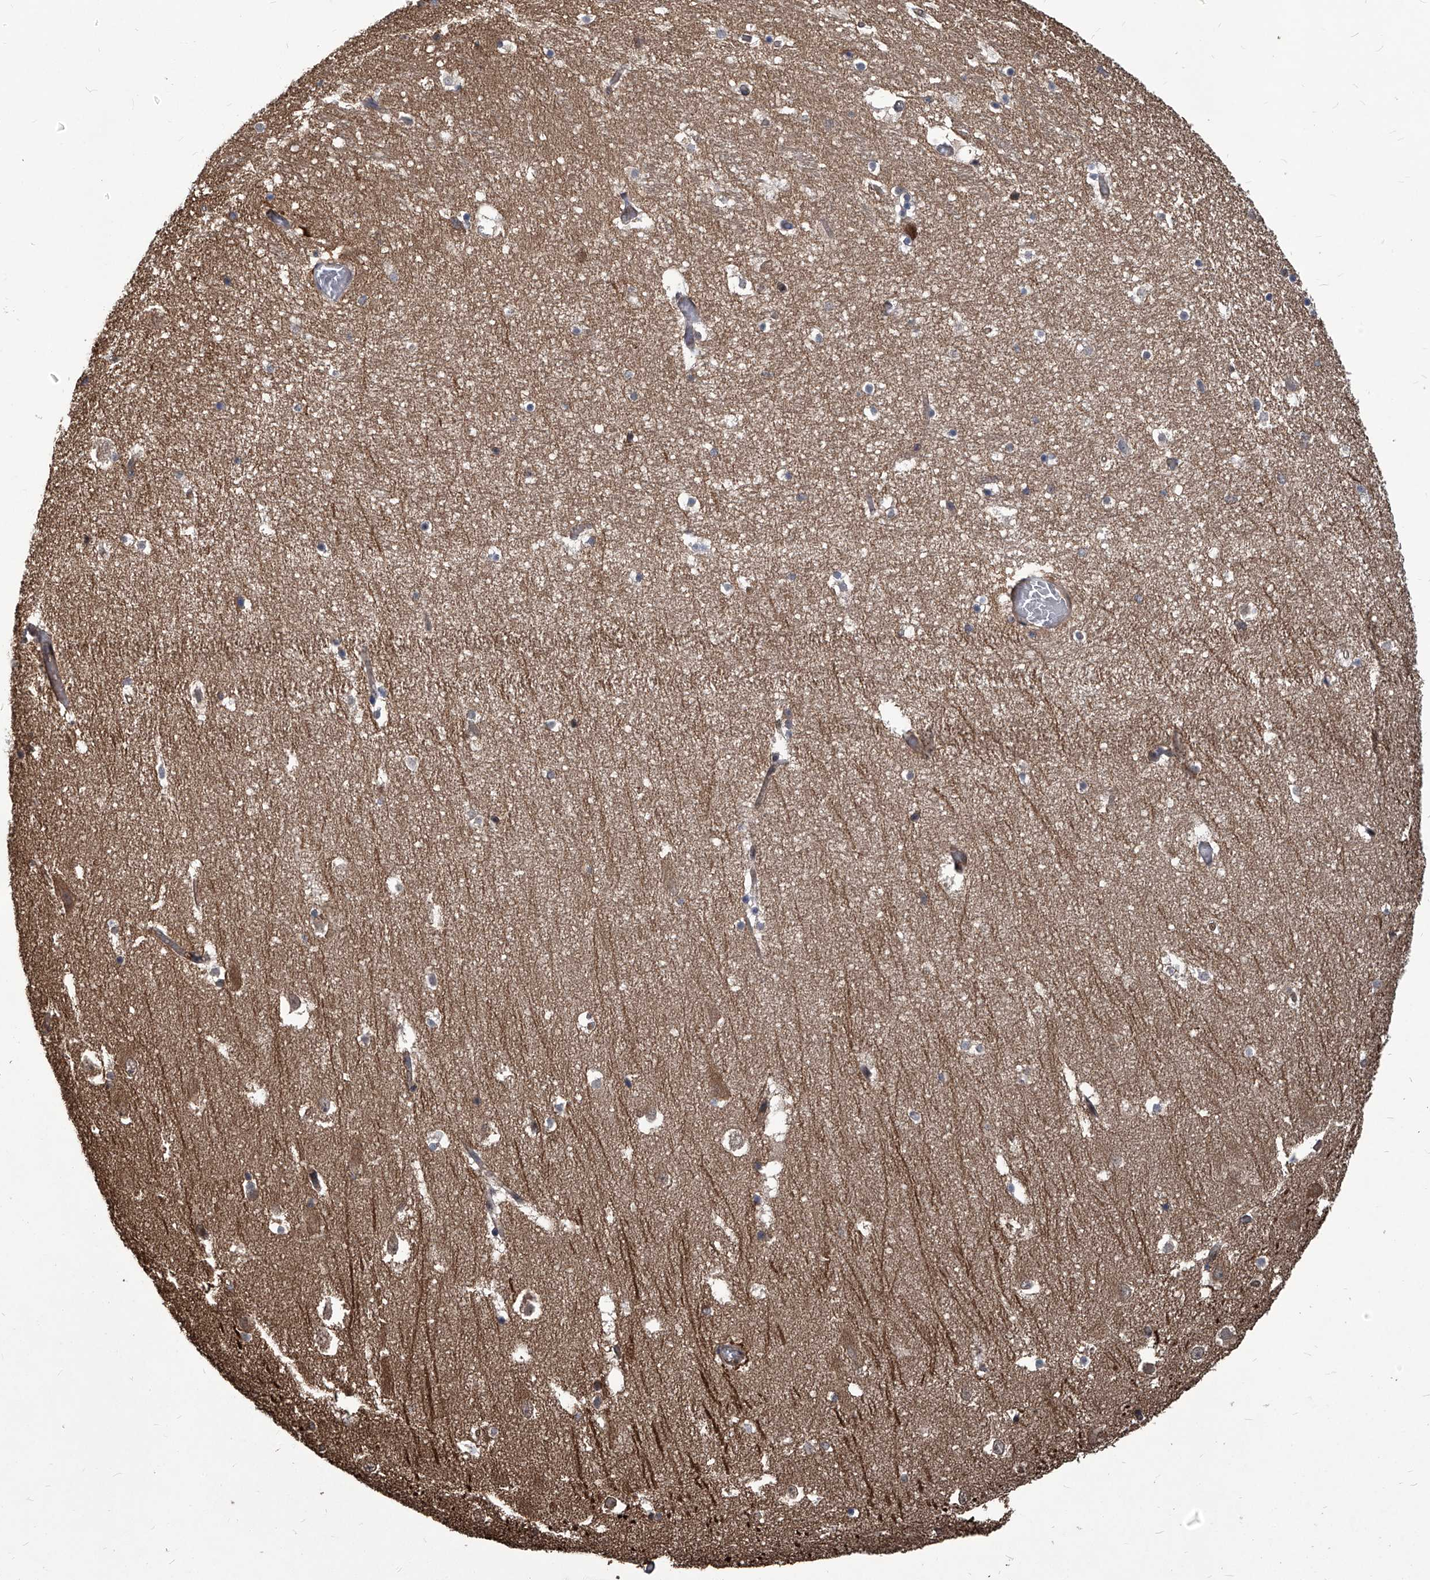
{"staining": {"intensity": "negative", "quantity": "none", "location": "none"}, "tissue": "hippocampus", "cell_type": "Glial cells", "image_type": "normal", "snomed": [{"axis": "morphology", "description": "Normal tissue, NOS"}, {"axis": "topography", "description": "Hippocampus"}], "caption": "DAB immunohistochemical staining of benign human hippocampus displays no significant positivity in glial cells.", "gene": "PSMB1", "patient": {"sex": "female", "age": 52}}